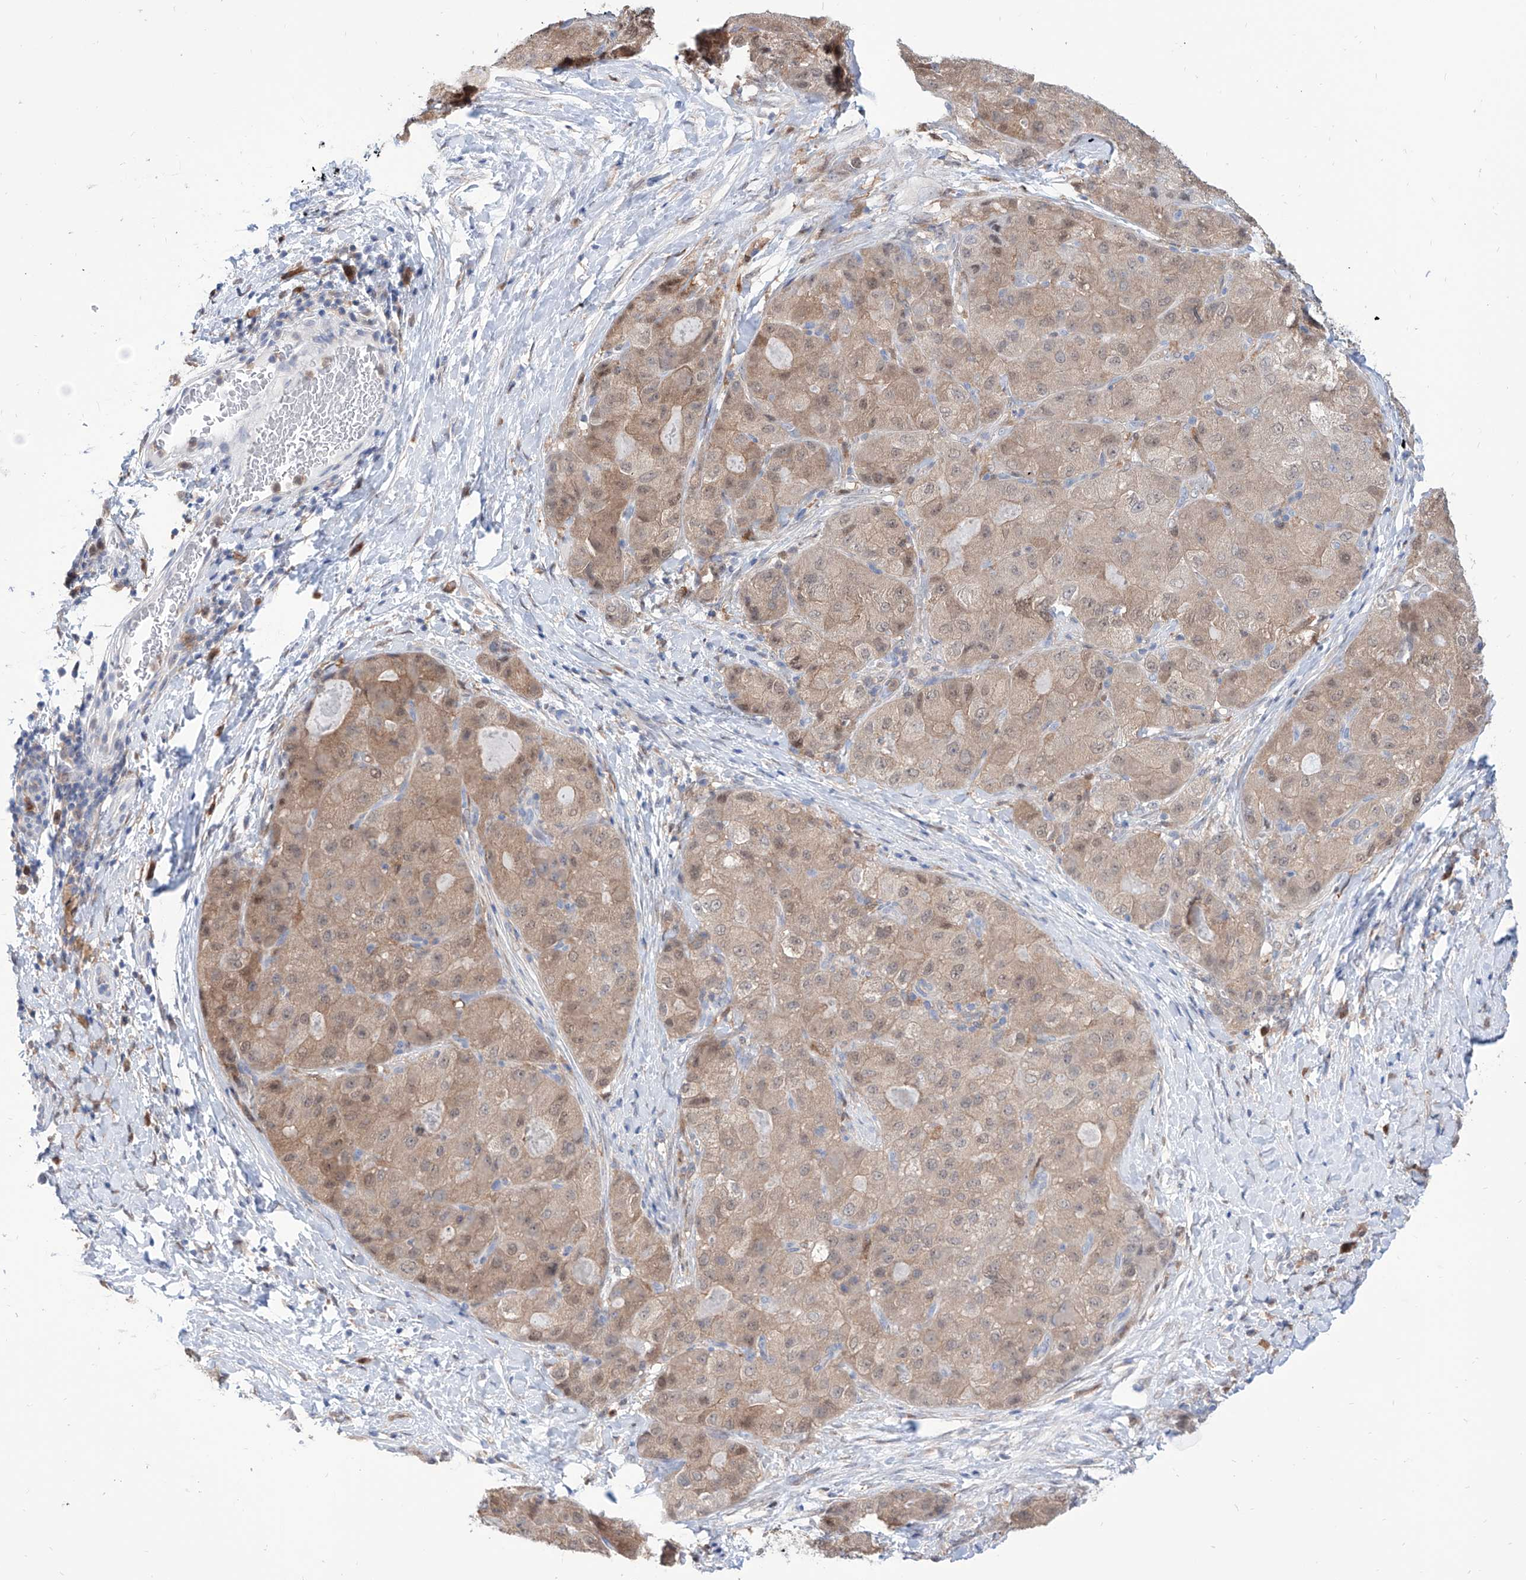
{"staining": {"intensity": "weak", "quantity": ">75%", "location": "cytoplasmic/membranous,nuclear"}, "tissue": "liver cancer", "cell_type": "Tumor cells", "image_type": "cancer", "snomed": [{"axis": "morphology", "description": "Carcinoma, Hepatocellular, NOS"}, {"axis": "topography", "description": "Liver"}], "caption": "Human liver hepatocellular carcinoma stained with a protein marker exhibits weak staining in tumor cells.", "gene": "PDXK", "patient": {"sex": "male", "age": 80}}